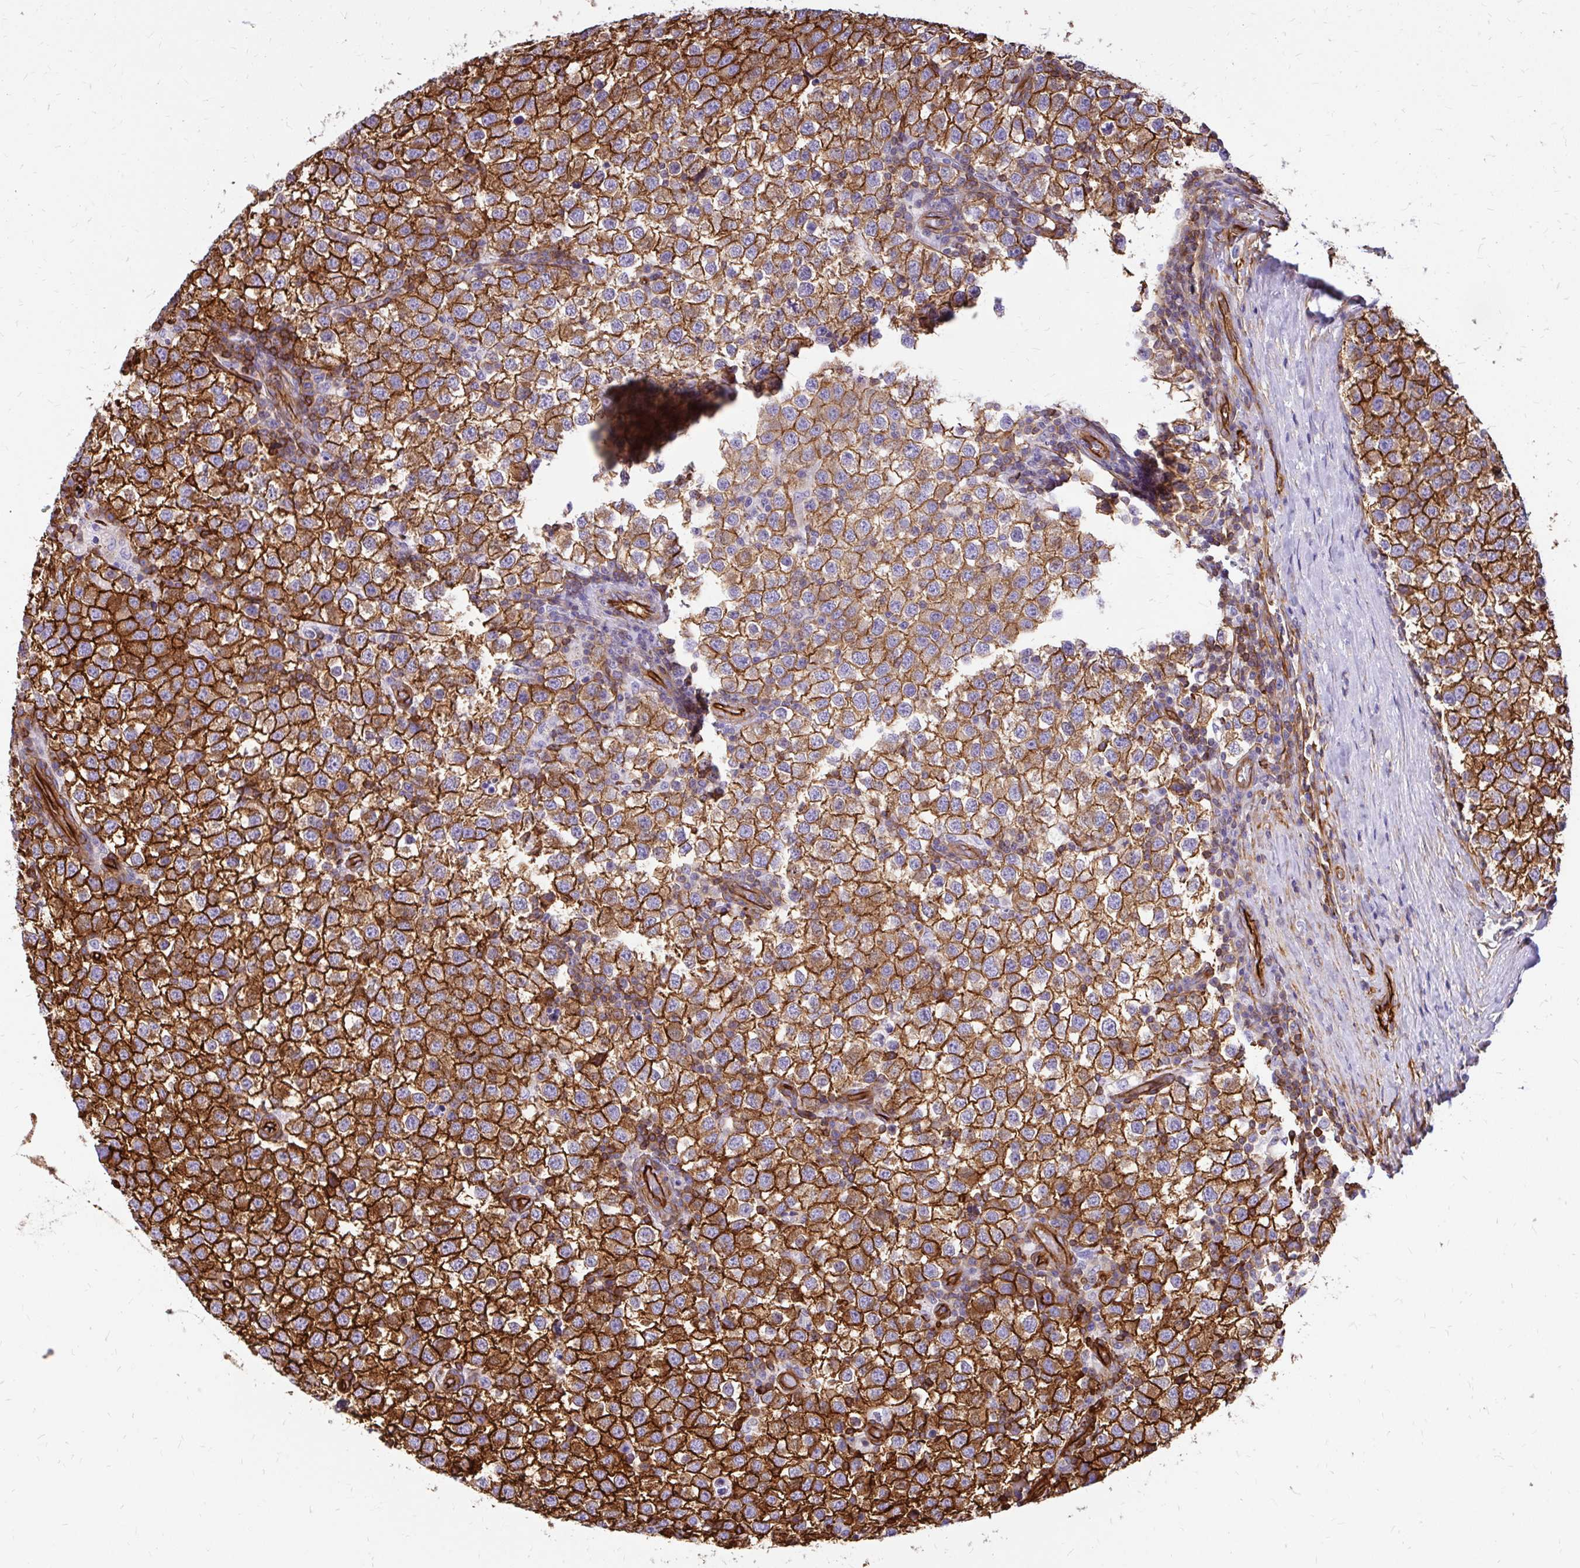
{"staining": {"intensity": "strong", "quantity": ">75%", "location": "cytoplasmic/membranous"}, "tissue": "testis cancer", "cell_type": "Tumor cells", "image_type": "cancer", "snomed": [{"axis": "morphology", "description": "Seminoma, NOS"}, {"axis": "topography", "description": "Testis"}], "caption": "This histopathology image demonstrates testis cancer (seminoma) stained with IHC to label a protein in brown. The cytoplasmic/membranous of tumor cells show strong positivity for the protein. Nuclei are counter-stained blue.", "gene": "MAP1LC3B", "patient": {"sex": "male", "age": 34}}